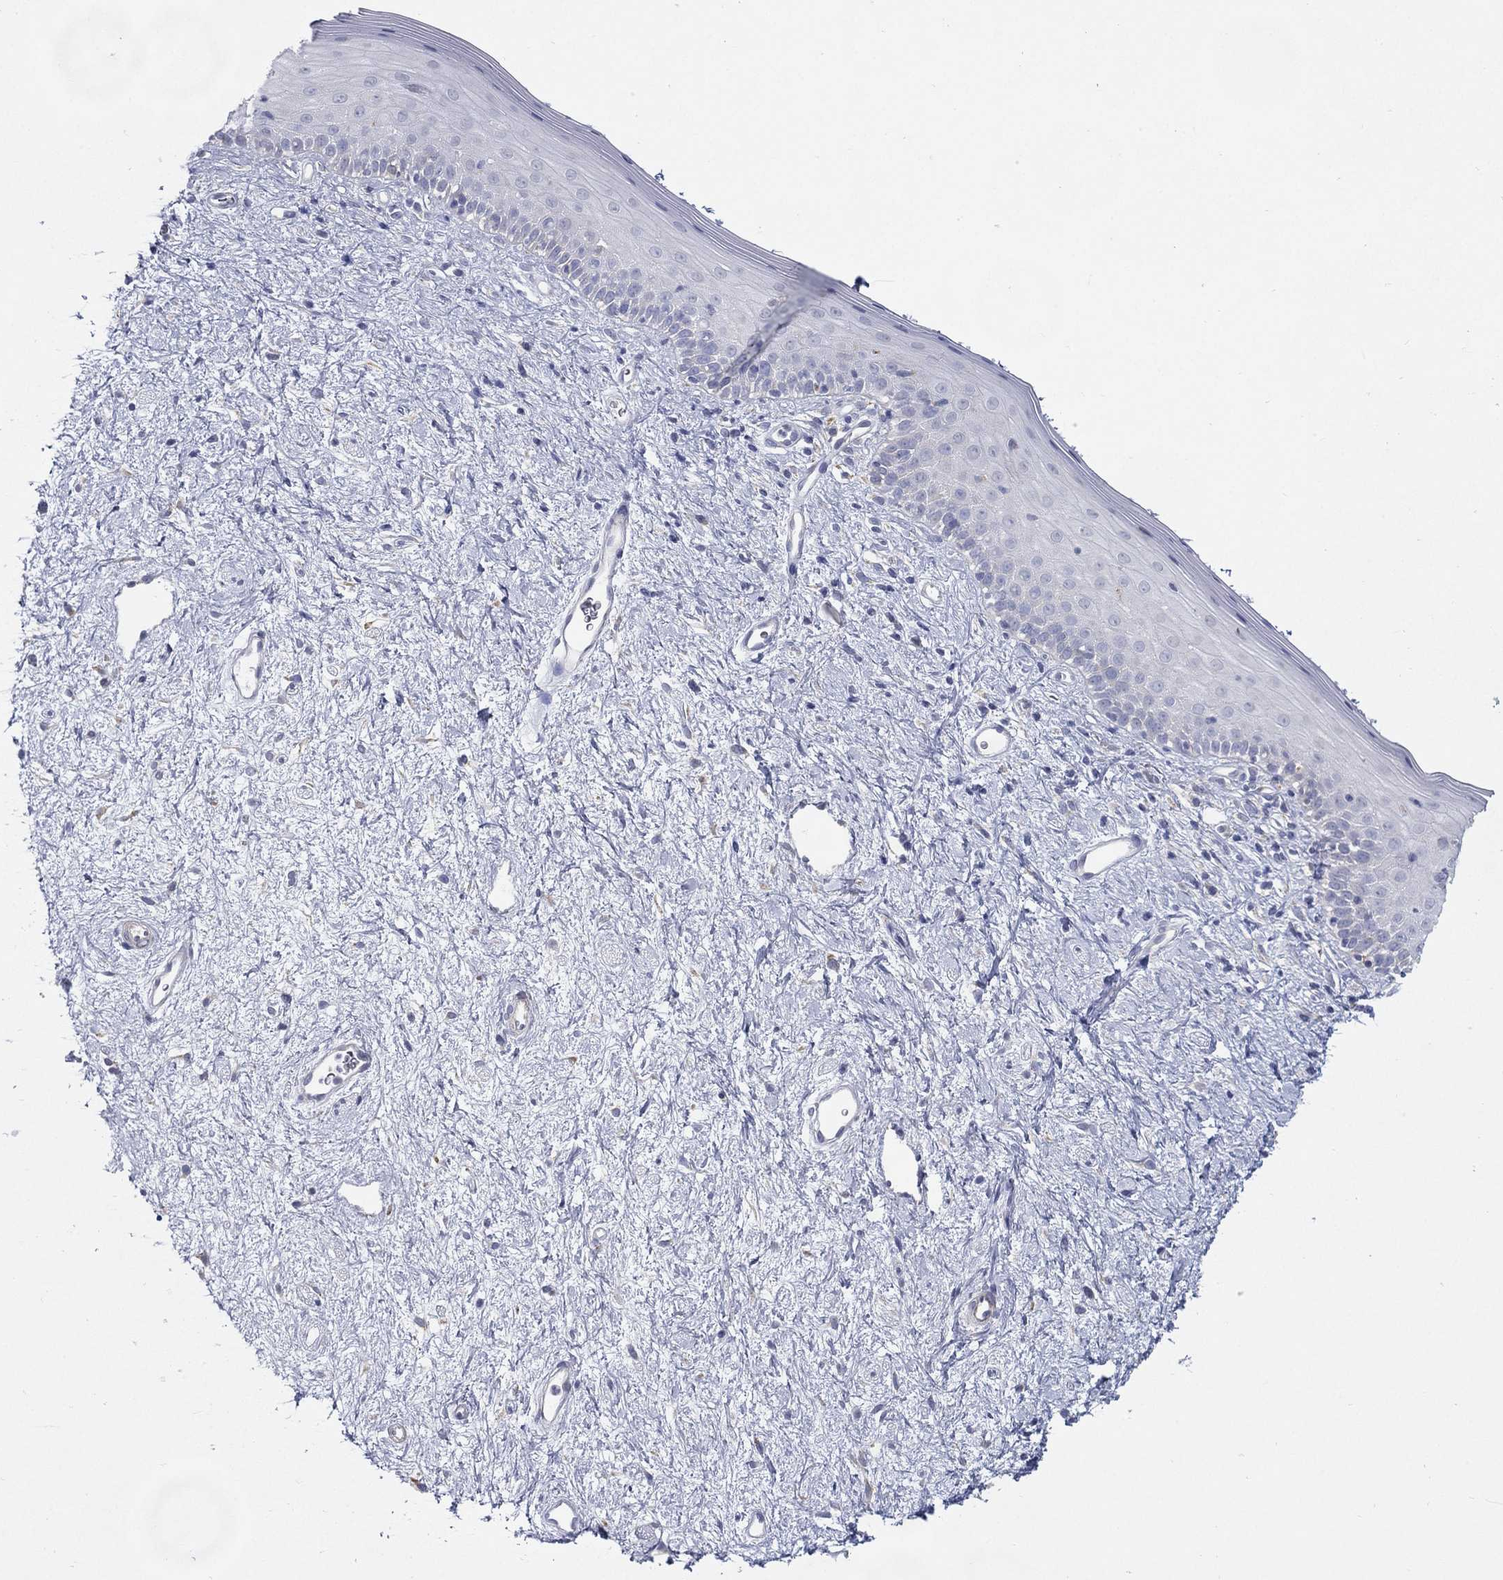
{"staining": {"intensity": "negative", "quantity": "none", "location": "none"}, "tissue": "vagina", "cell_type": "Squamous epithelial cells", "image_type": "normal", "snomed": [{"axis": "morphology", "description": "Normal tissue, NOS"}, {"axis": "topography", "description": "Vagina"}], "caption": "IHC micrograph of benign vagina: vagina stained with DAB displays no significant protein positivity in squamous epithelial cells.", "gene": "C19orf18", "patient": {"sex": "female", "age": 47}}